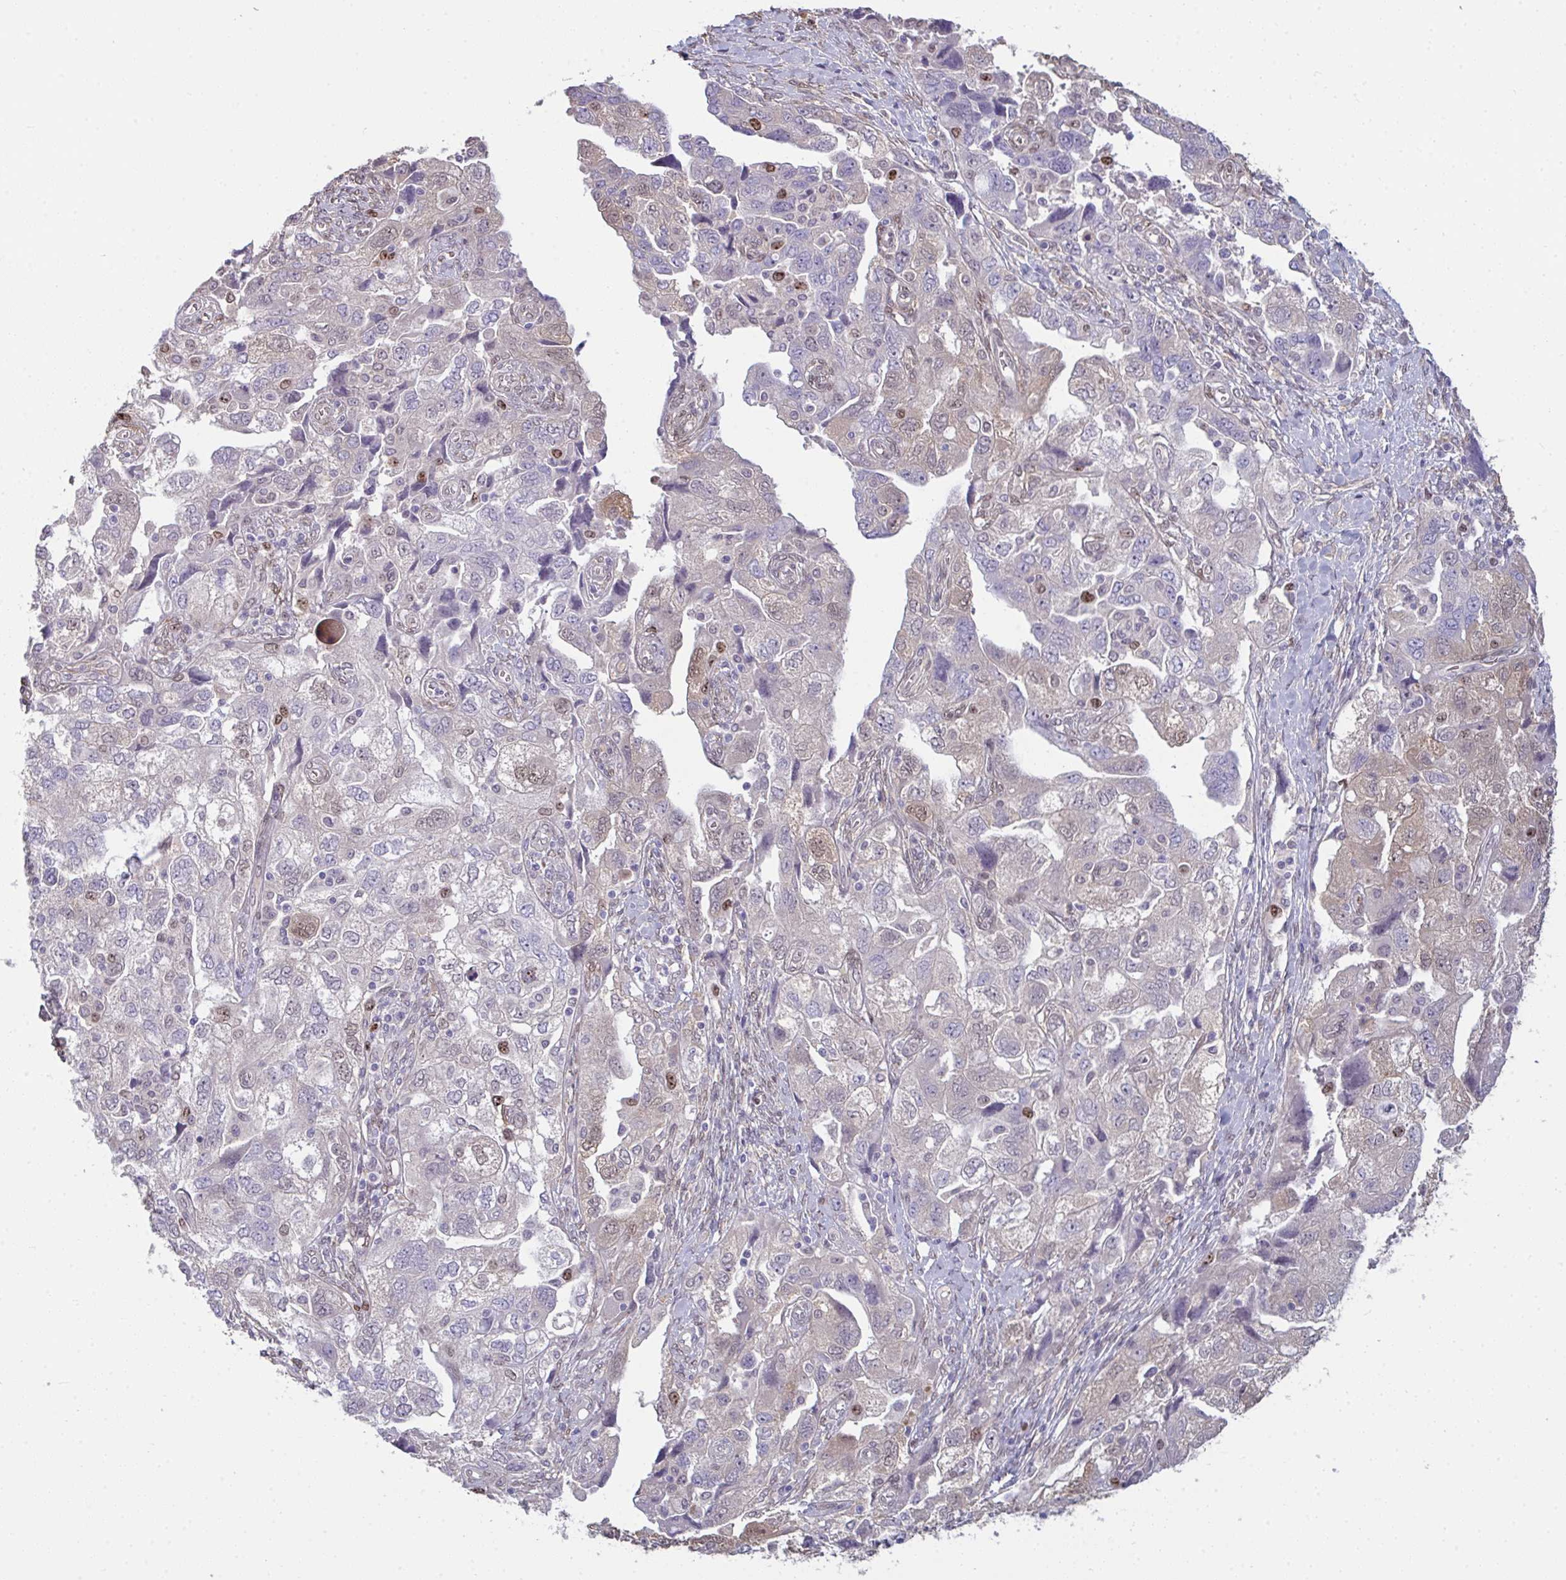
{"staining": {"intensity": "weak", "quantity": "<25%", "location": "nuclear"}, "tissue": "ovarian cancer", "cell_type": "Tumor cells", "image_type": "cancer", "snomed": [{"axis": "morphology", "description": "Carcinoma, NOS"}, {"axis": "morphology", "description": "Cystadenocarcinoma, serous, NOS"}, {"axis": "topography", "description": "Ovary"}], "caption": "Immunohistochemical staining of human ovarian serous cystadenocarcinoma demonstrates no significant staining in tumor cells.", "gene": "SETD7", "patient": {"sex": "female", "age": 69}}